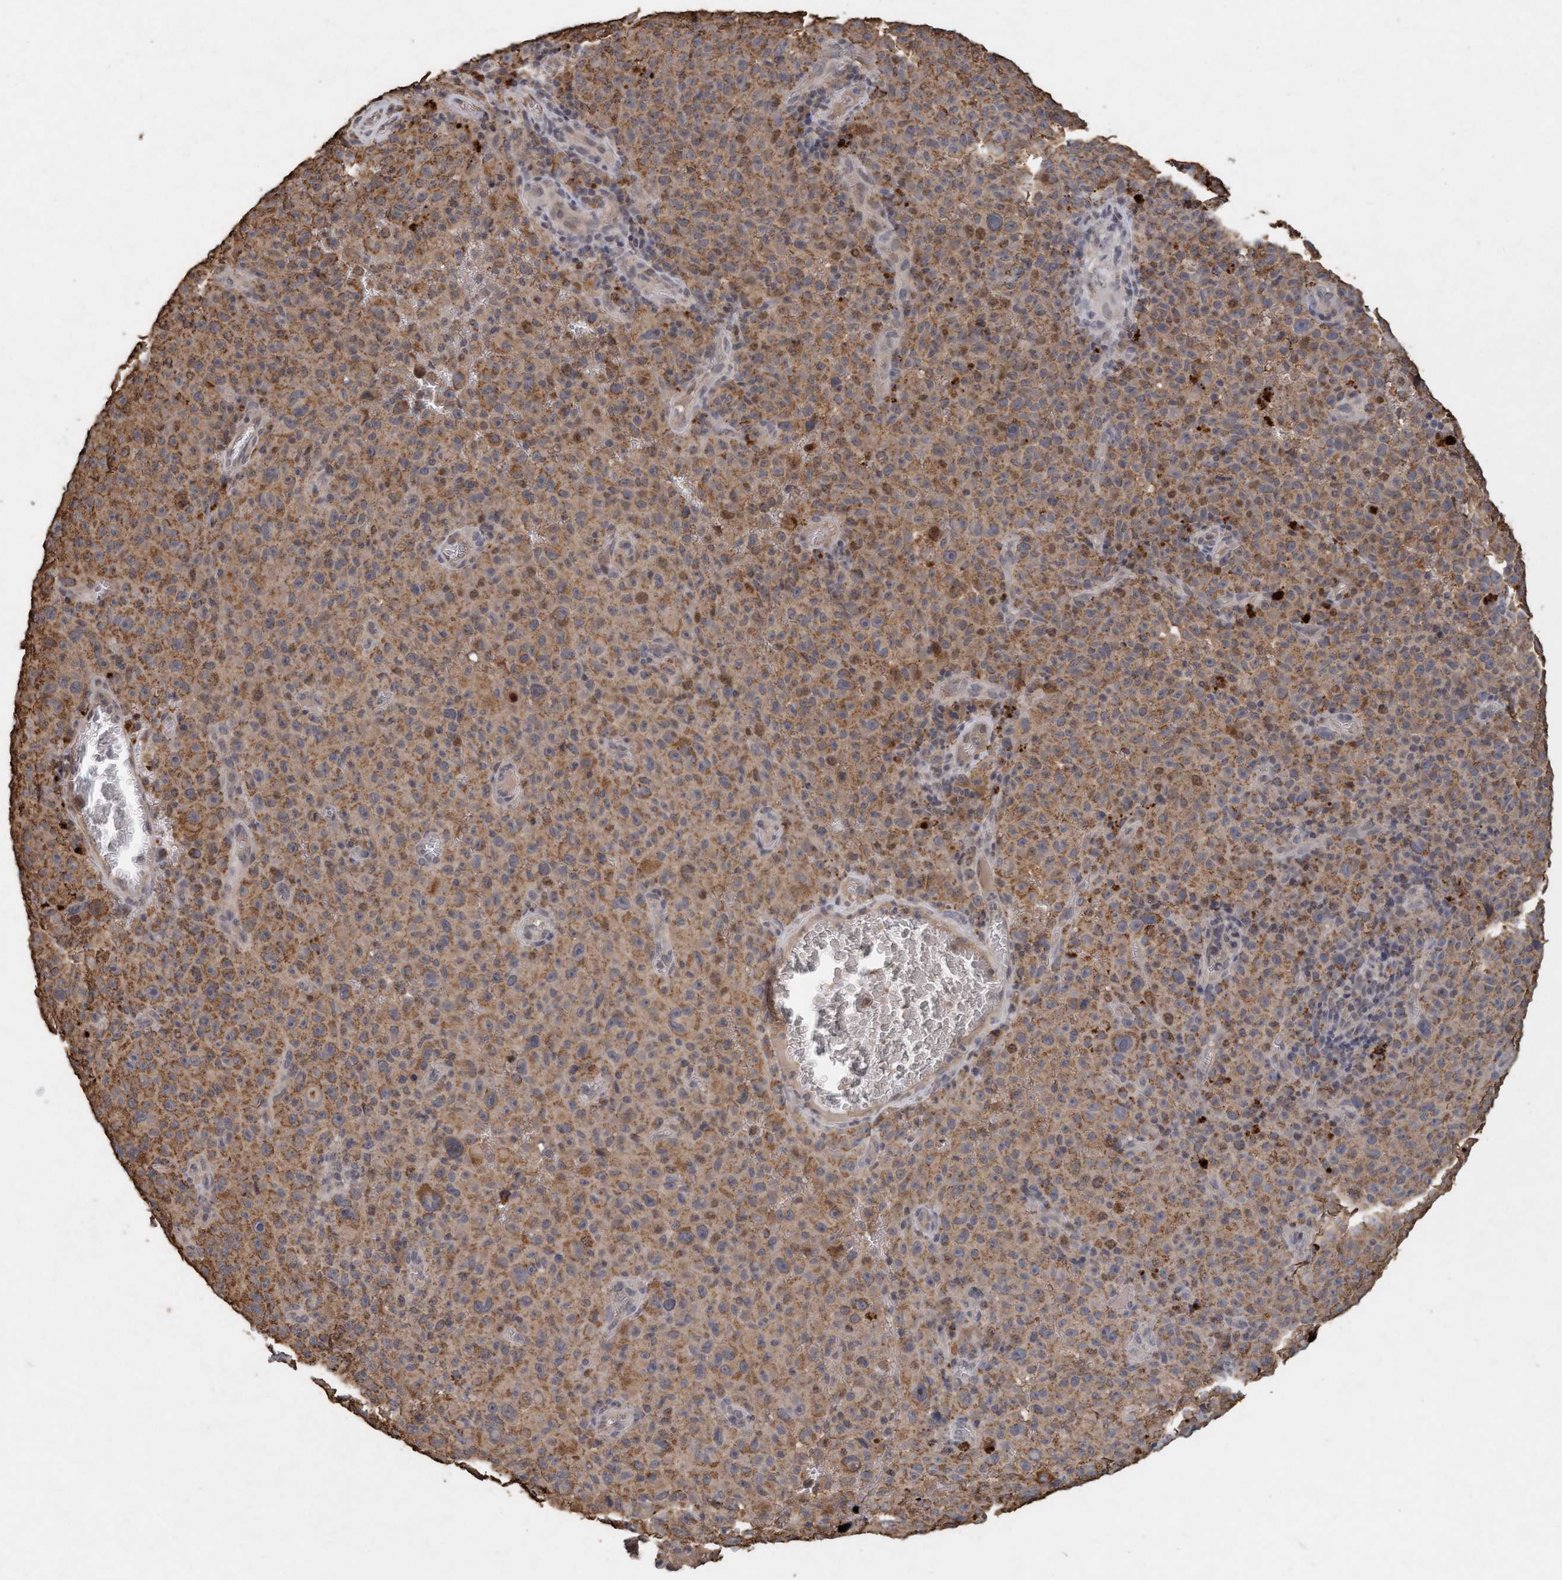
{"staining": {"intensity": "moderate", "quantity": ">75%", "location": "cytoplasmic/membranous"}, "tissue": "melanoma", "cell_type": "Tumor cells", "image_type": "cancer", "snomed": [{"axis": "morphology", "description": "Malignant melanoma, NOS"}, {"axis": "topography", "description": "Skin"}], "caption": "Melanoma was stained to show a protein in brown. There is medium levels of moderate cytoplasmic/membranous staining in approximately >75% of tumor cells.", "gene": "VSIG8", "patient": {"sex": "female", "age": 82}}